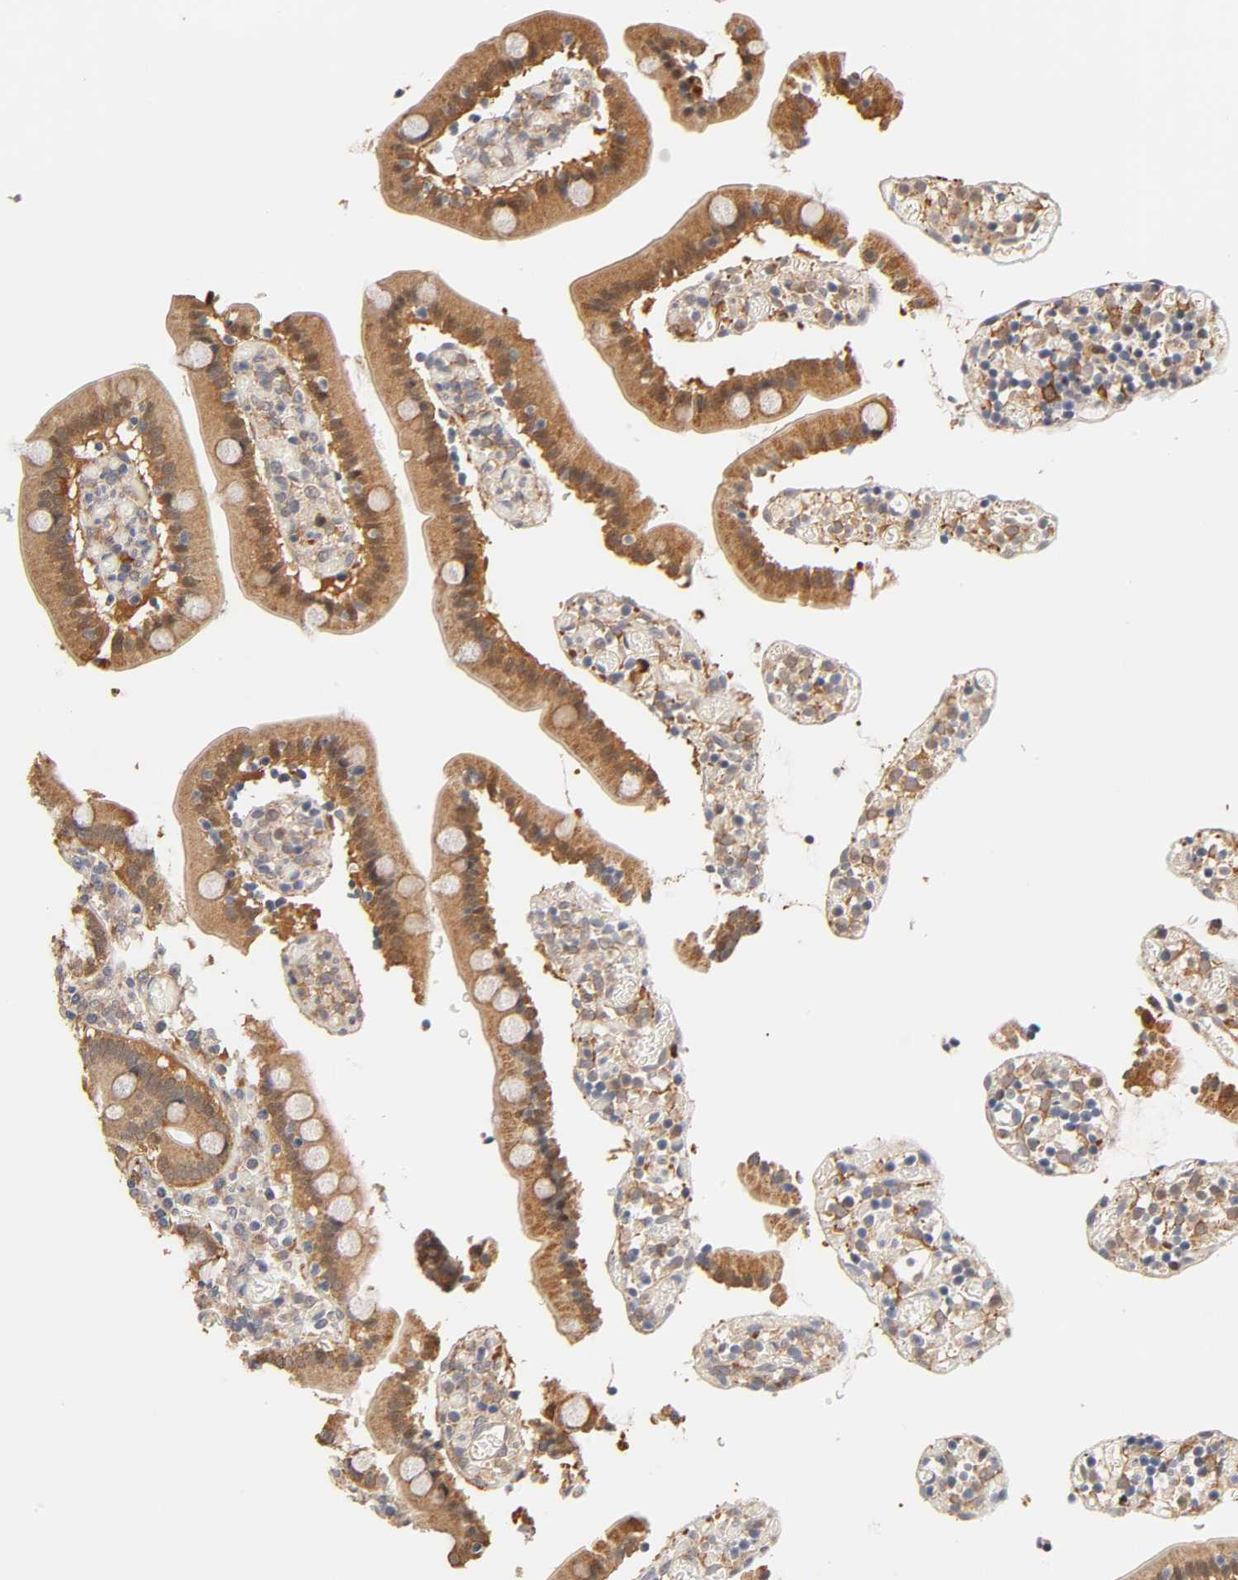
{"staining": {"intensity": "strong", "quantity": ">75%", "location": "cytoplasmic/membranous,nuclear"}, "tissue": "duodenum", "cell_type": "Glandular cells", "image_type": "normal", "snomed": [{"axis": "morphology", "description": "Normal tissue, NOS"}, {"axis": "topography", "description": "Duodenum"}], "caption": "High-magnification brightfield microscopy of unremarkable duodenum stained with DAB (brown) and counterstained with hematoxylin (blue). glandular cells exhibit strong cytoplasmic/membranous,nuclear positivity is seen in approximately>75% of cells.", "gene": "GSTZ1", "patient": {"sex": "female", "age": 53}}